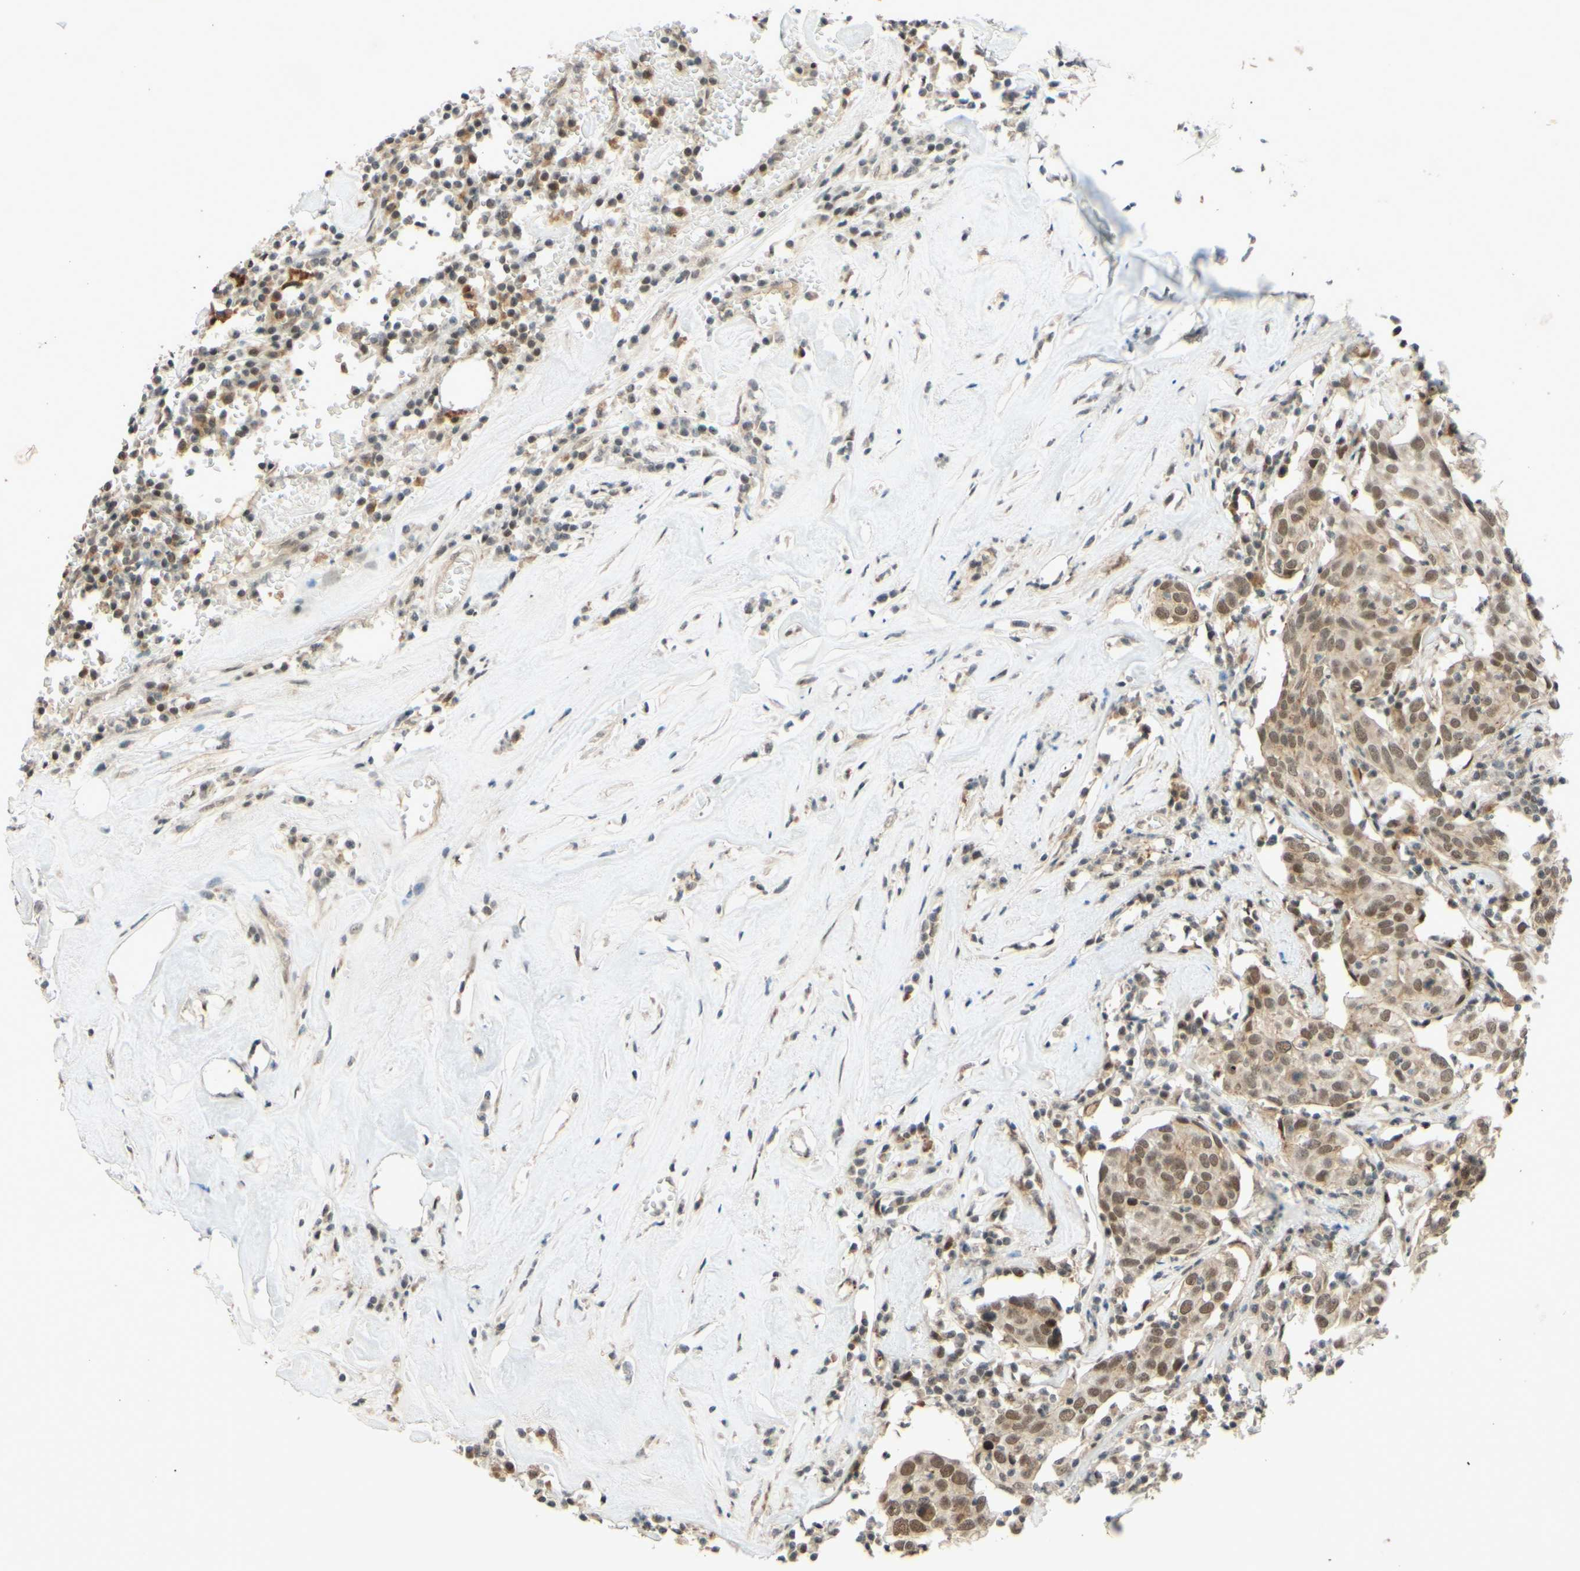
{"staining": {"intensity": "moderate", "quantity": ">75%", "location": "nuclear"}, "tissue": "head and neck cancer", "cell_type": "Tumor cells", "image_type": "cancer", "snomed": [{"axis": "morphology", "description": "Adenocarcinoma, NOS"}, {"axis": "topography", "description": "Salivary gland"}, {"axis": "topography", "description": "Head-Neck"}], "caption": "Moderate nuclear expression for a protein is identified in approximately >75% of tumor cells of head and neck adenocarcinoma using immunohistochemistry (IHC).", "gene": "SMARCB1", "patient": {"sex": "female", "age": 65}}